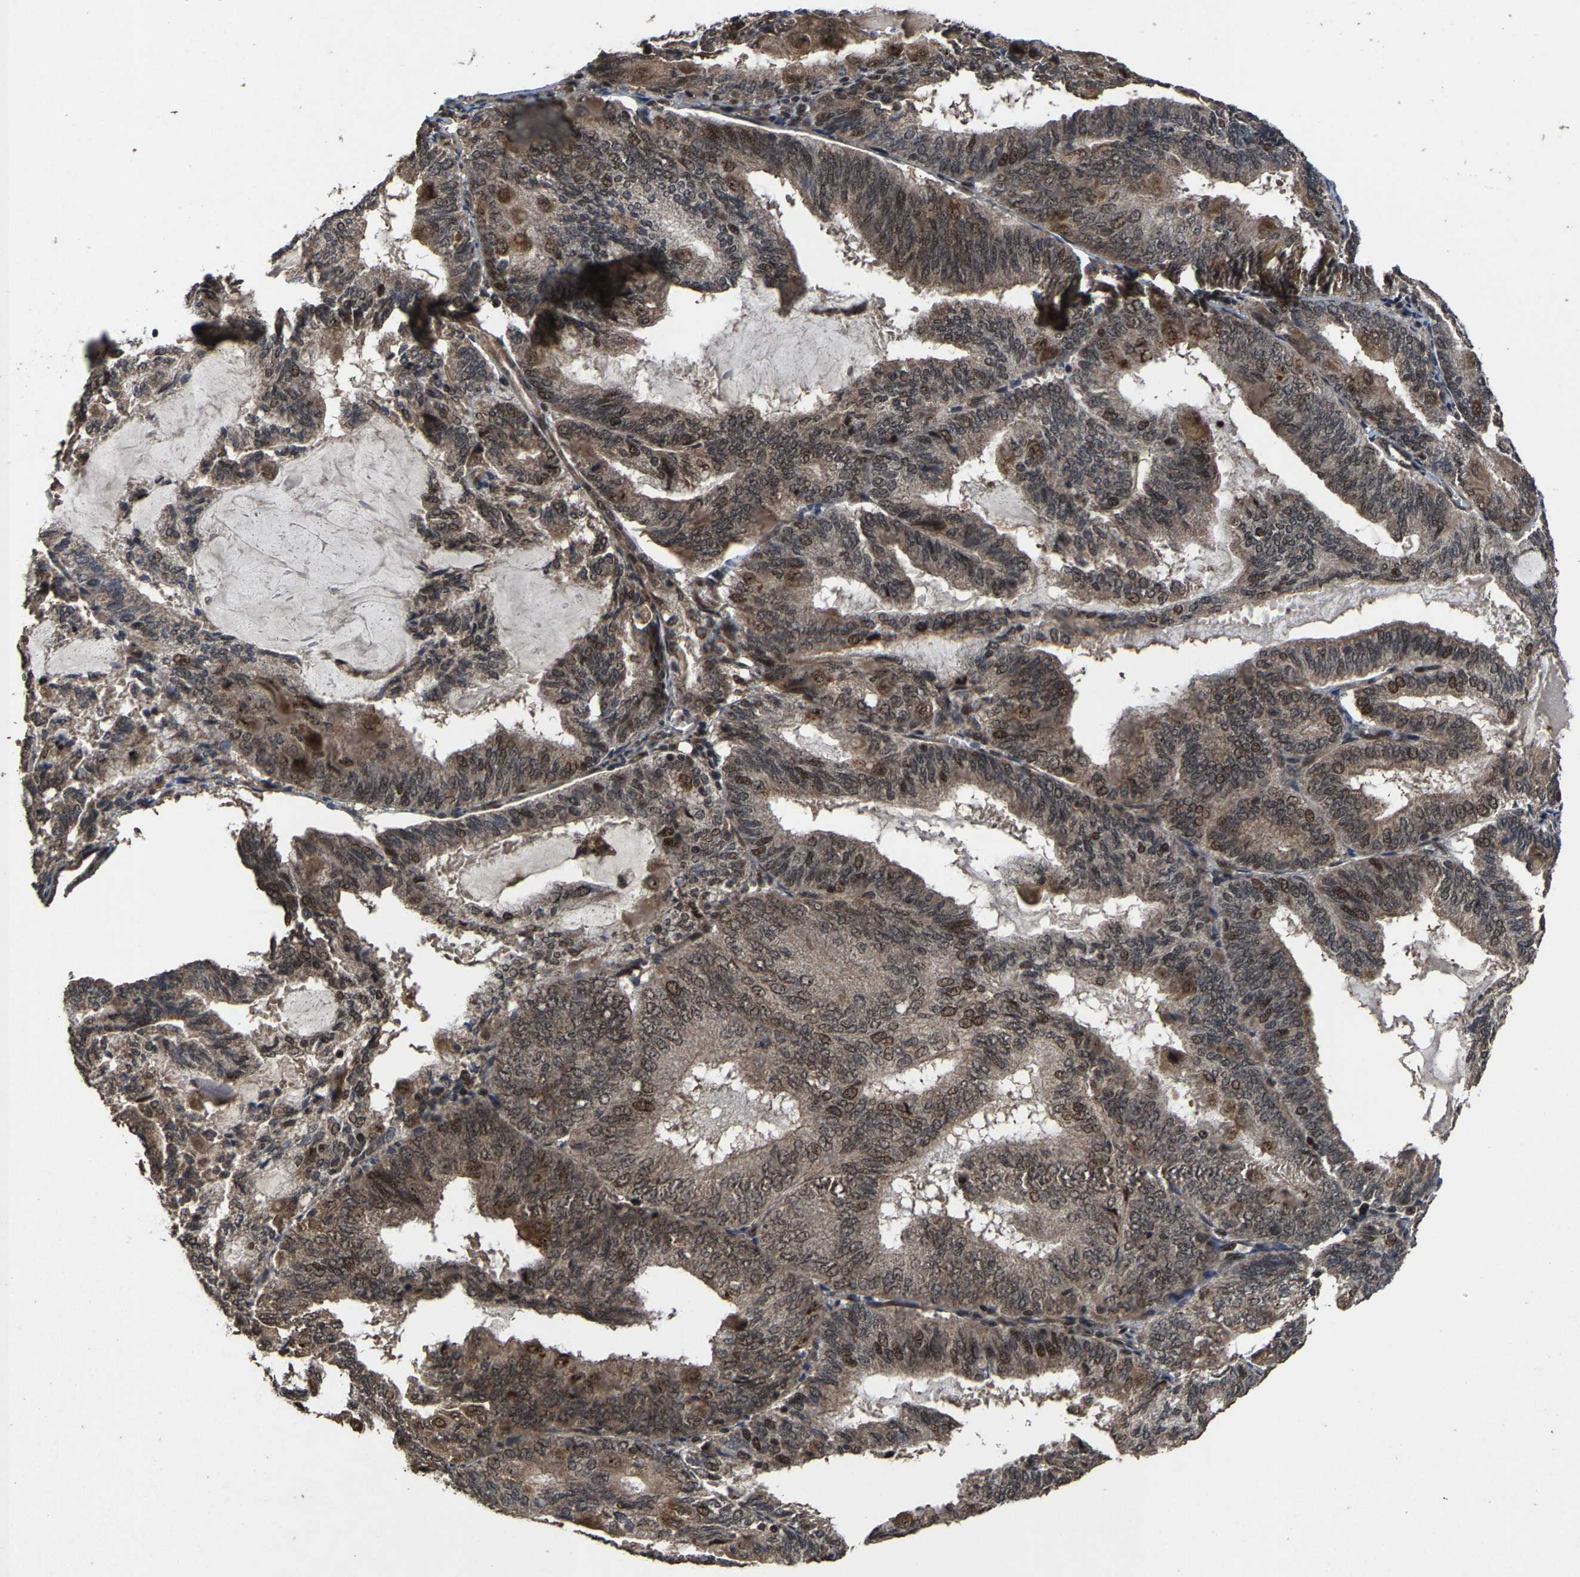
{"staining": {"intensity": "weak", "quantity": ">75%", "location": "cytoplasmic/membranous,nuclear"}, "tissue": "endometrial cancer", "cell_type": "Tumor cells", "image_type": "cancer", "snomed": [{"axis": "morphology", "description": "Adenocarcinoma, NOS"}, {"axis": "topography", "description": "Endometrium"}], "caption": "Endometrial adenocarcinoma tissue shows weak cytoplasmic/membranous and nuclear staining in approximately >75% of tumor cells The staining is performed using DAB (3,3'-diaminobenzidine) brown chromogen to label protein expression. The nuclei are counter-stained blue using hematoxylin.", "gene": "HAUS6", "patient": {"sex": "female", "age": 81}}